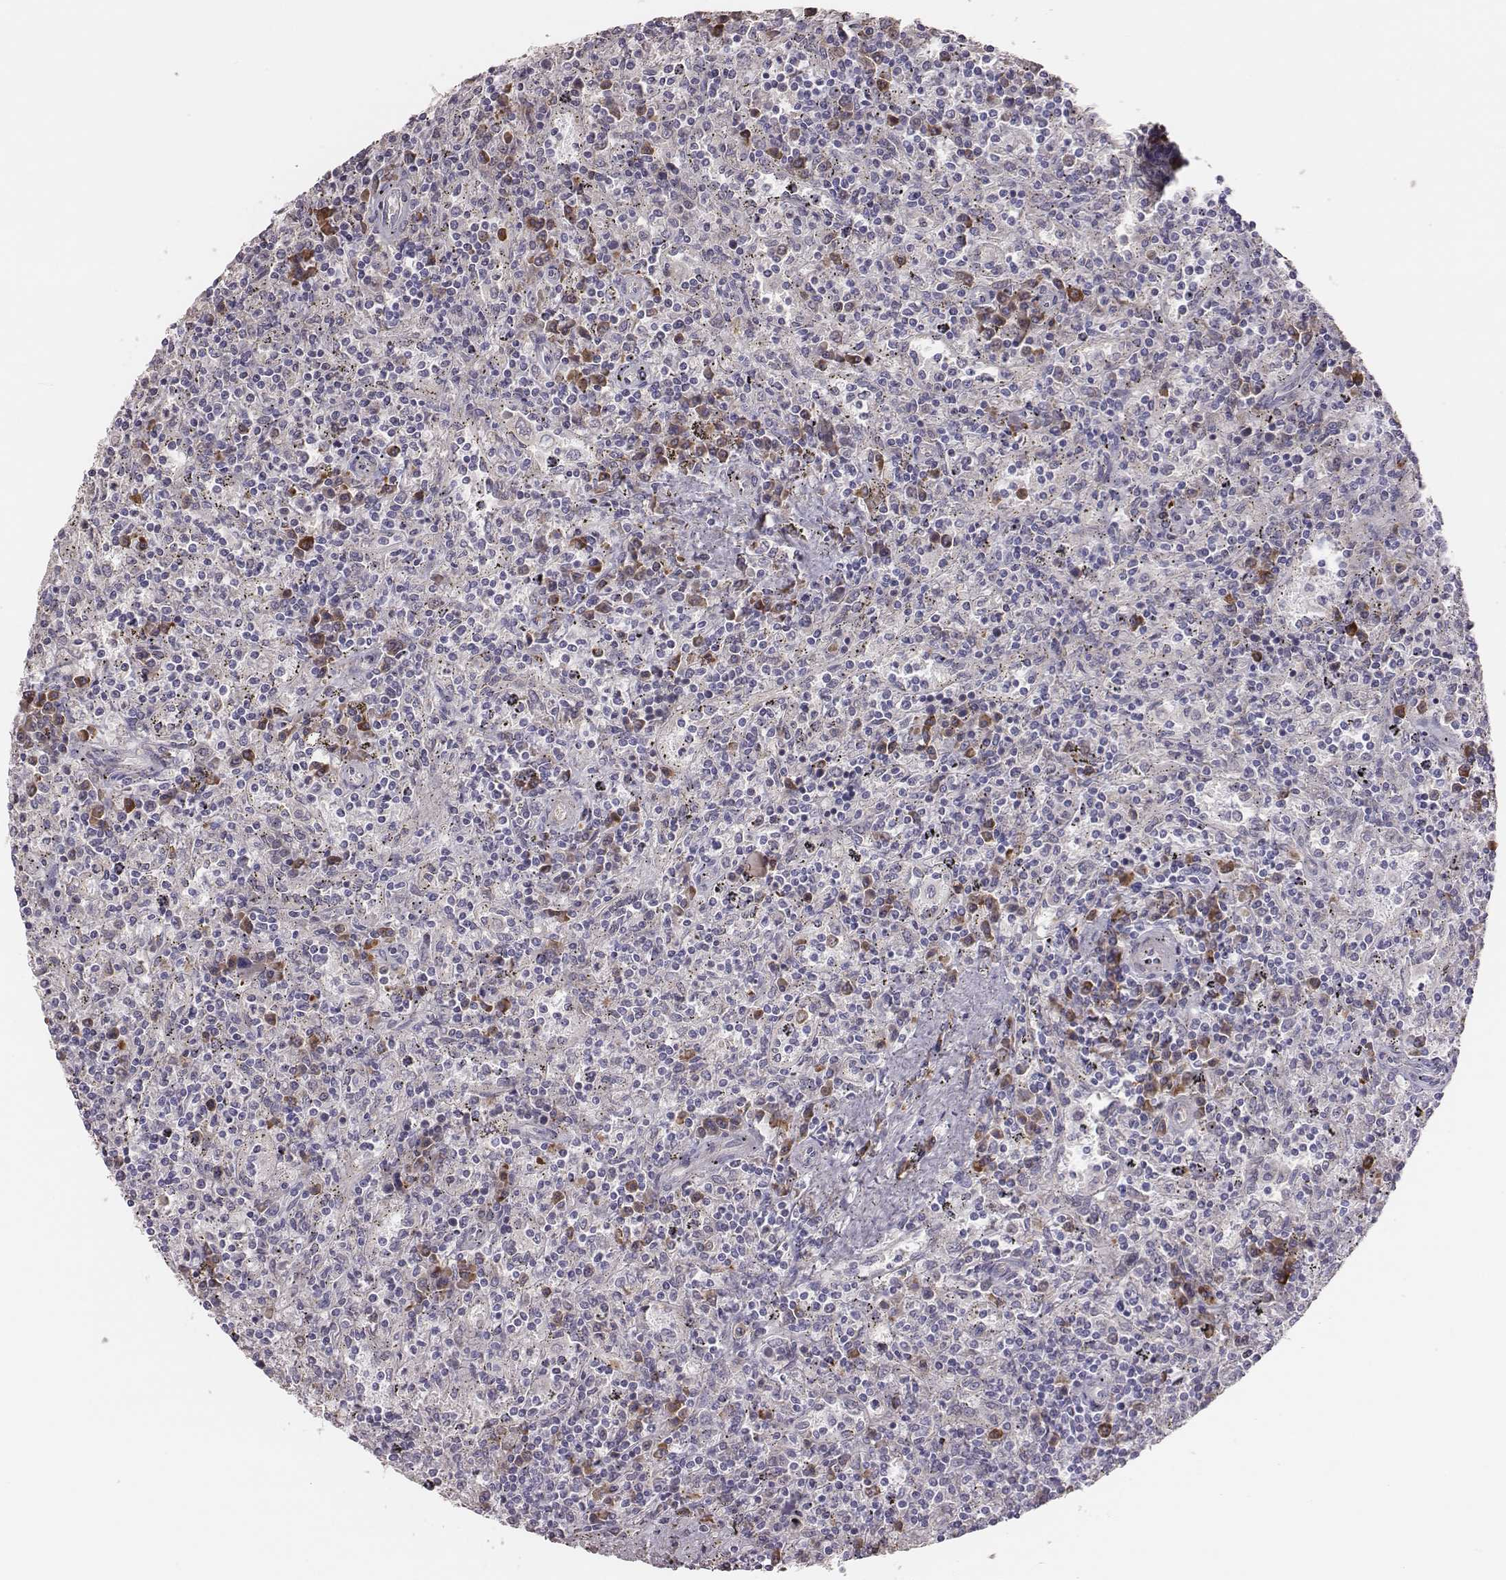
{"staining": {"intensity": "negative", "quantity": "none", "location": "none"}, "tissue": "lymphoma", "cell_type": "Tumor cells", "image_type": "cancer", "snomed": [{"axis": "morphology", "description": "Malignant lymphoma, non-Hodgkin's type, Low grade"}, {"axis": "topography", "description": "Spleen"}], "caption": "Immunohistochemistry of human low-grade malignant lymphoma, non-Hodgkin's type reveals no expression in tumor cells.", "gene": "PBK", "patient": {"sex": "male", "age": 62}}